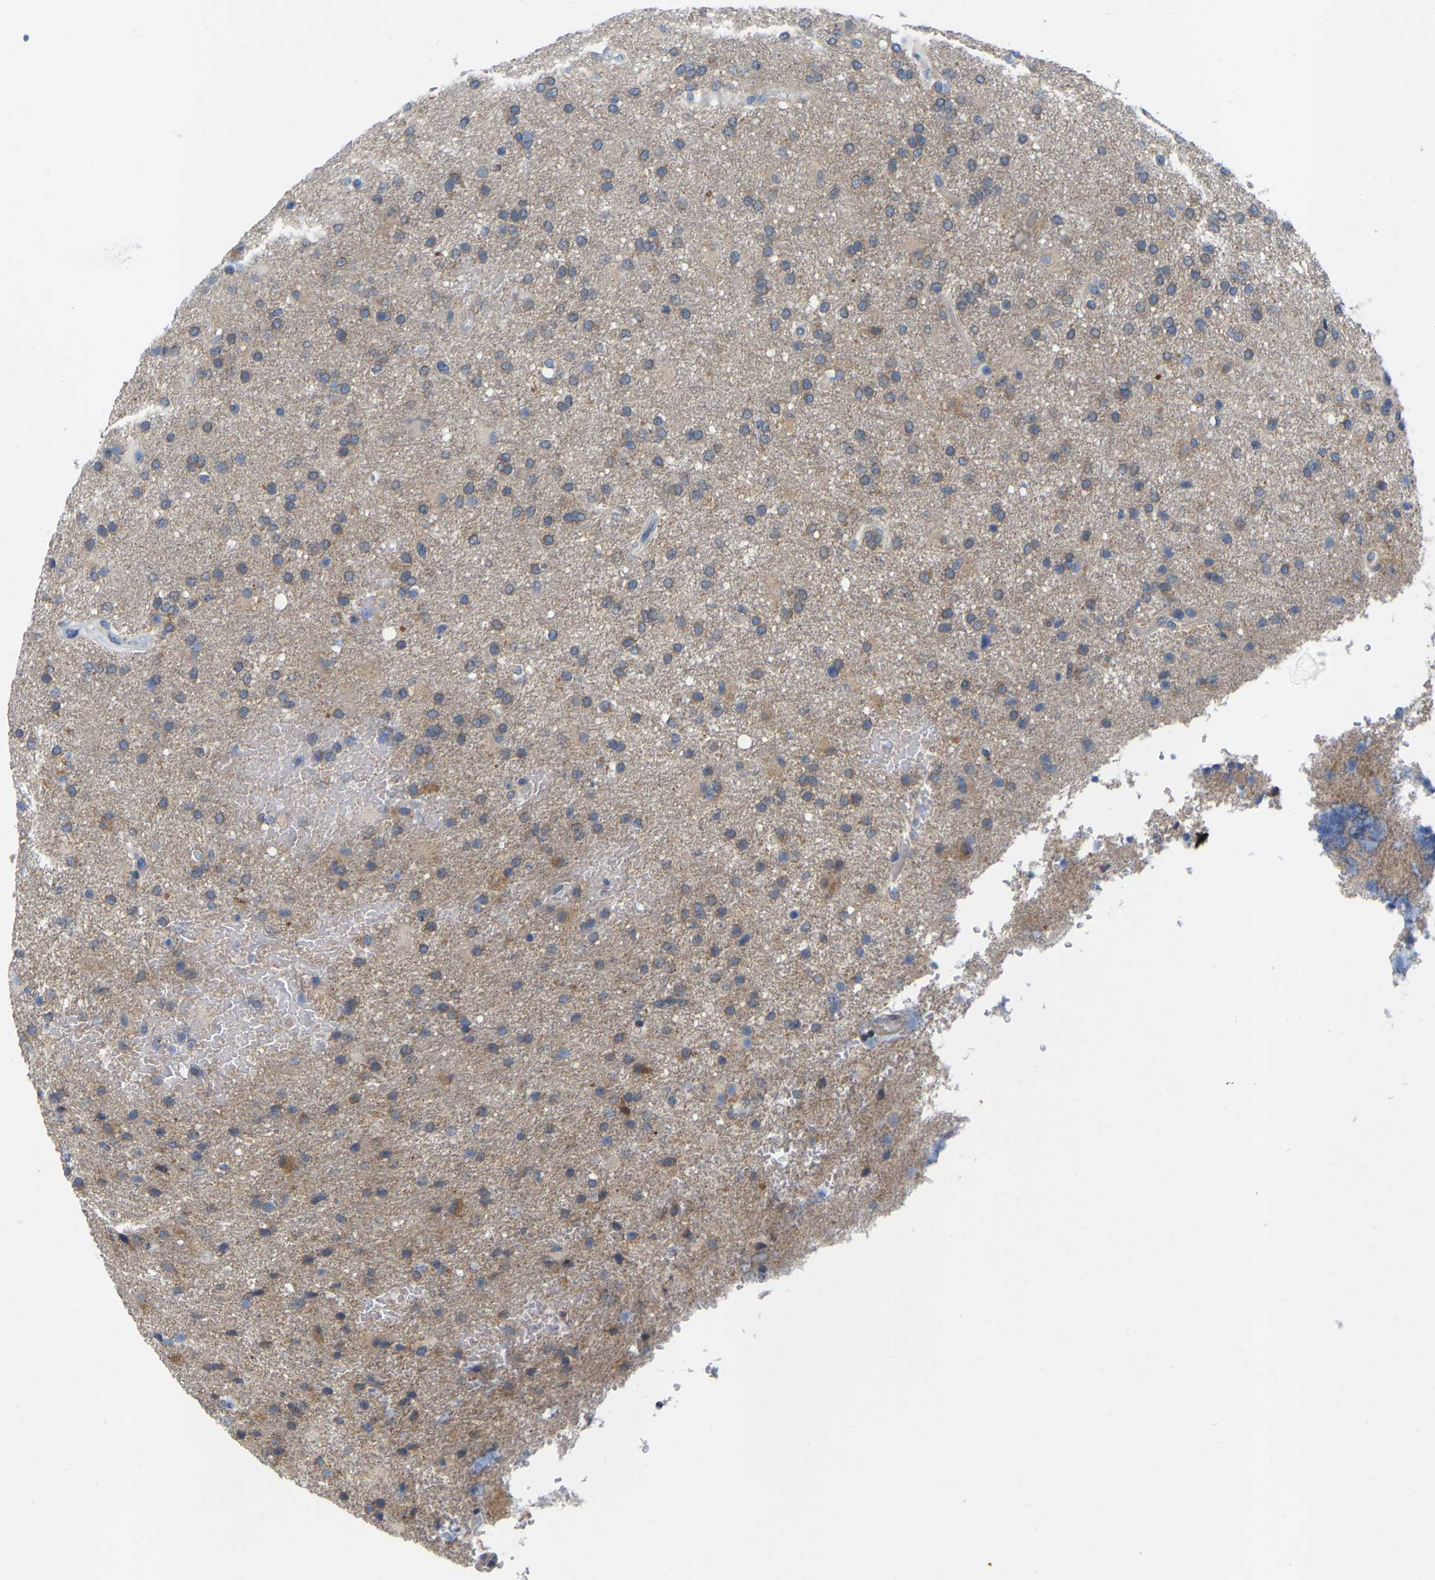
{"staining": {"intensity": "moderate", "quantity": "<25%", "location": "cytoplasmic/membranous"}, "tissue": "glioma", "cell_type": "Tumor cells", "image_type": "cancer", "snomed": [{"axis": "morphology", "description": "Glioma, malignant, High grade"}, {"axis": "topography", "description": "Brain"}], "caption": "Protein staining exhibits moderate cytoplasmic/membranous positivity in about <25% of tumor cells in malignant glioma (high-grade).", "gene": "WIPI2", "patient": {"sex": "male", "age": 72}}